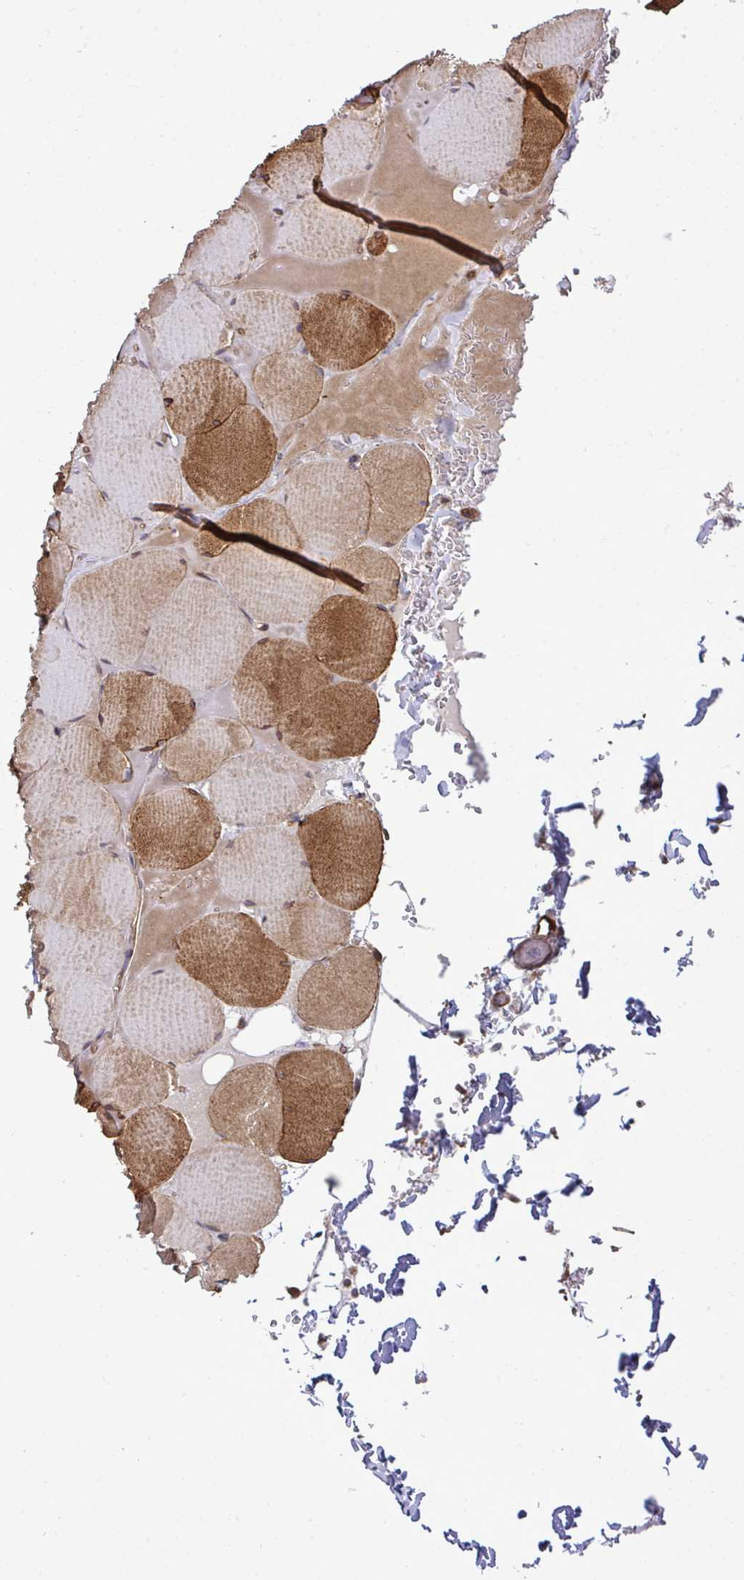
{"staining": {"intensity": "moderate", "quantity": ">75%", "location": "cytoplasmic/membranous"}, "tissue": "skeletal muscle", "cell_type": "Myocytes", "image_type": "normal", "snomed": [{"axis": "morphology", "description": "Normal tissue, NOS"}, {"axis": "topography", "description": "Skeletal muscle"}, {"axis": "topography", "description": "Head-Neck"}], "caption": "Immunohistochemistry photomicrograph of benign skeletal muscle: human skeletal muscle stained using immunohistochemistry exhibits medium levels of moderate protein expression localized specifically in the cytoplasmic/membranous of myocytes, appearing as a cytoplasmic/membranous brown color.", "gene": "ZSCAN9", "patient": {"sex": "male", "age": 66}}